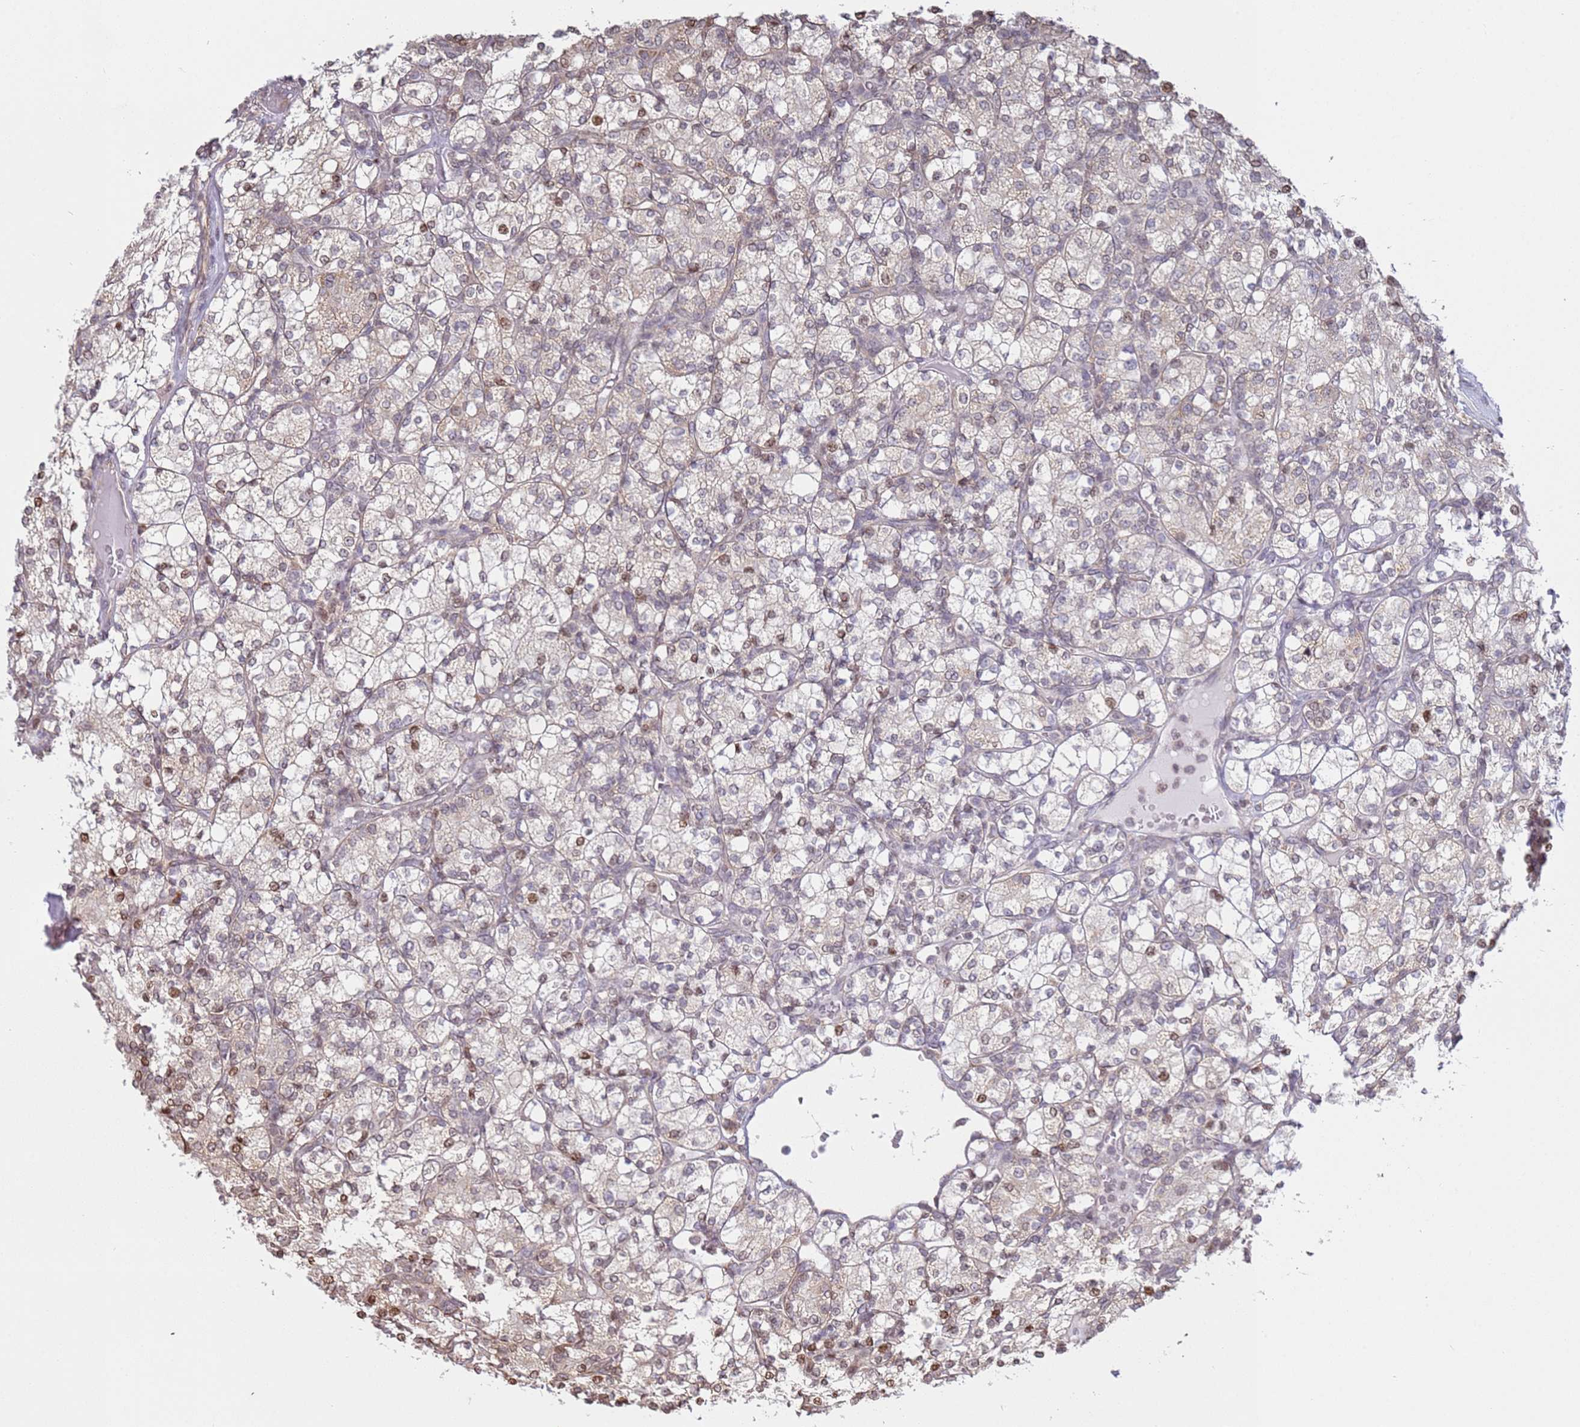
{"staining": {"intensity": "moderate", "quantity": "<25%", "location": "nuclear"}, "tissue": "renal cancer", "cell_type": "Tumor cells", "image_type": "cancer", "snomed": [{"axis": "morphology", "description": "Adenocarcinoma, NOS"}, {"axis": "topography", "description": "Kidney"}], "caption": "The photomicrograph exhibits a brown stain indicating the presence of a protein in the nuclear of tumor cells in adenocarcinoma (renal). (Brightfield microscopy of DAB IHC at high magnification).", "gene": "SCAF1", "patient": {"sex": "male", "age": 77}}